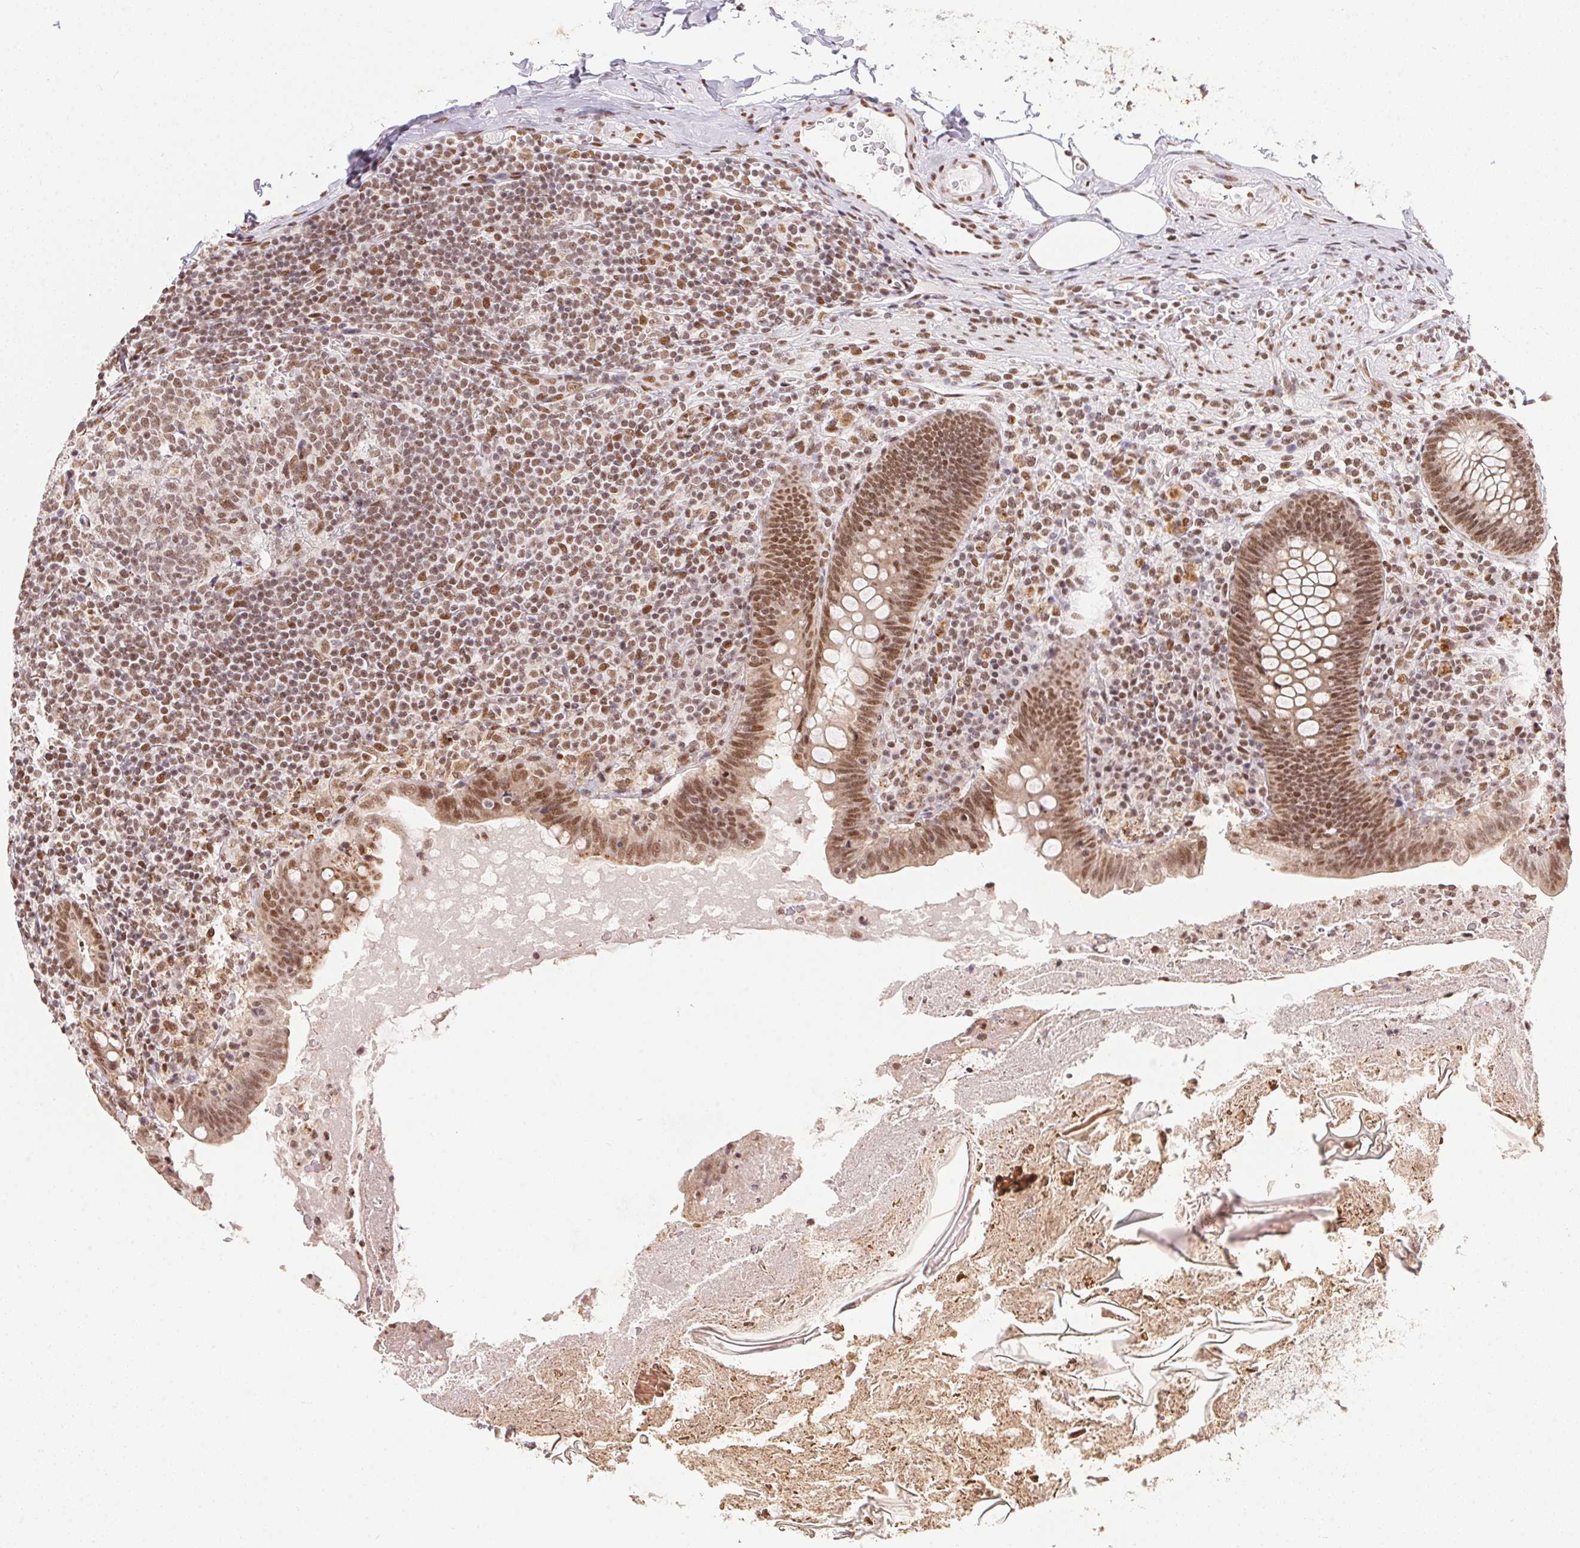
{"staining": {"intensity": "moderate", "quantity": ">75%", "location": "nuclear"}, "tissue": "appendix", "cell_type": "Glandular cells", "image_type": "normal", "snomed": [{"axis": "morphology", "description": "Normal tissue, NOS"}, {"axis": "topography", "description": "Appendix"}], "caption": "Protein staining of unremarkable appendix demonstrates moderate nuclear expression in about >75% of glandular cells.", "gene": "NFE2L1", "patient": {"sex": "male", "age": 47}}